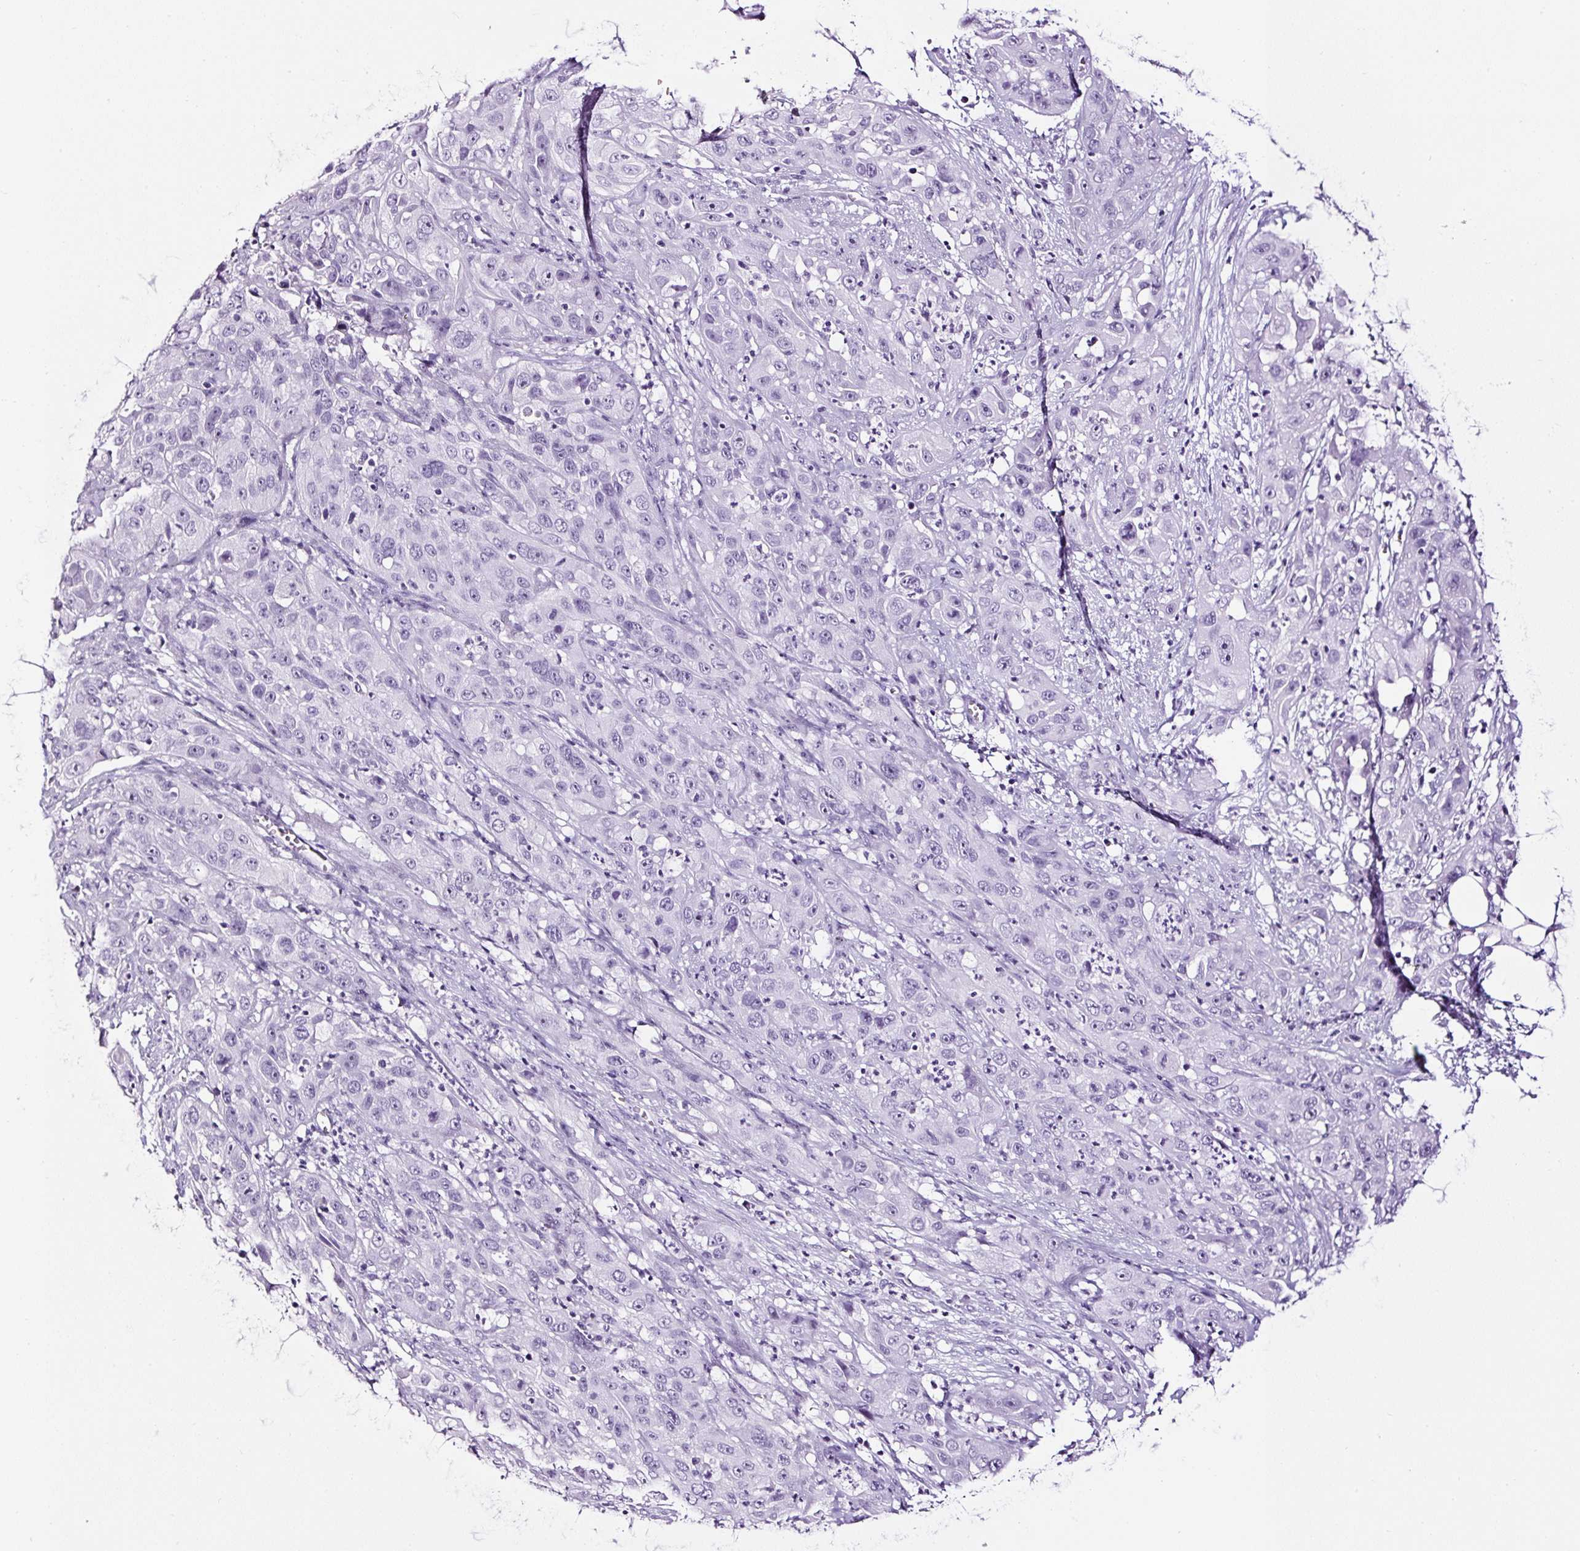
{"staining": {"intensity": "negative", "quantity": "none", "location": "none"}, "tissue": "cervical cancer", "cell_type": "Tumor cells", "image_type": "cancer", "snomed": [{"axis": "morphology", "description": "Squamous cell carcinoma, NOS"}, {"axis": "topography", "description": "Cervix"}], "caption": "DAB immunohistochemical staining of human squamous cell carcinoma (cervical) exhibits no significant staining in tumor cells.", "gene": "NPHS2", "patient": {"sex": "female", "age": 32}}